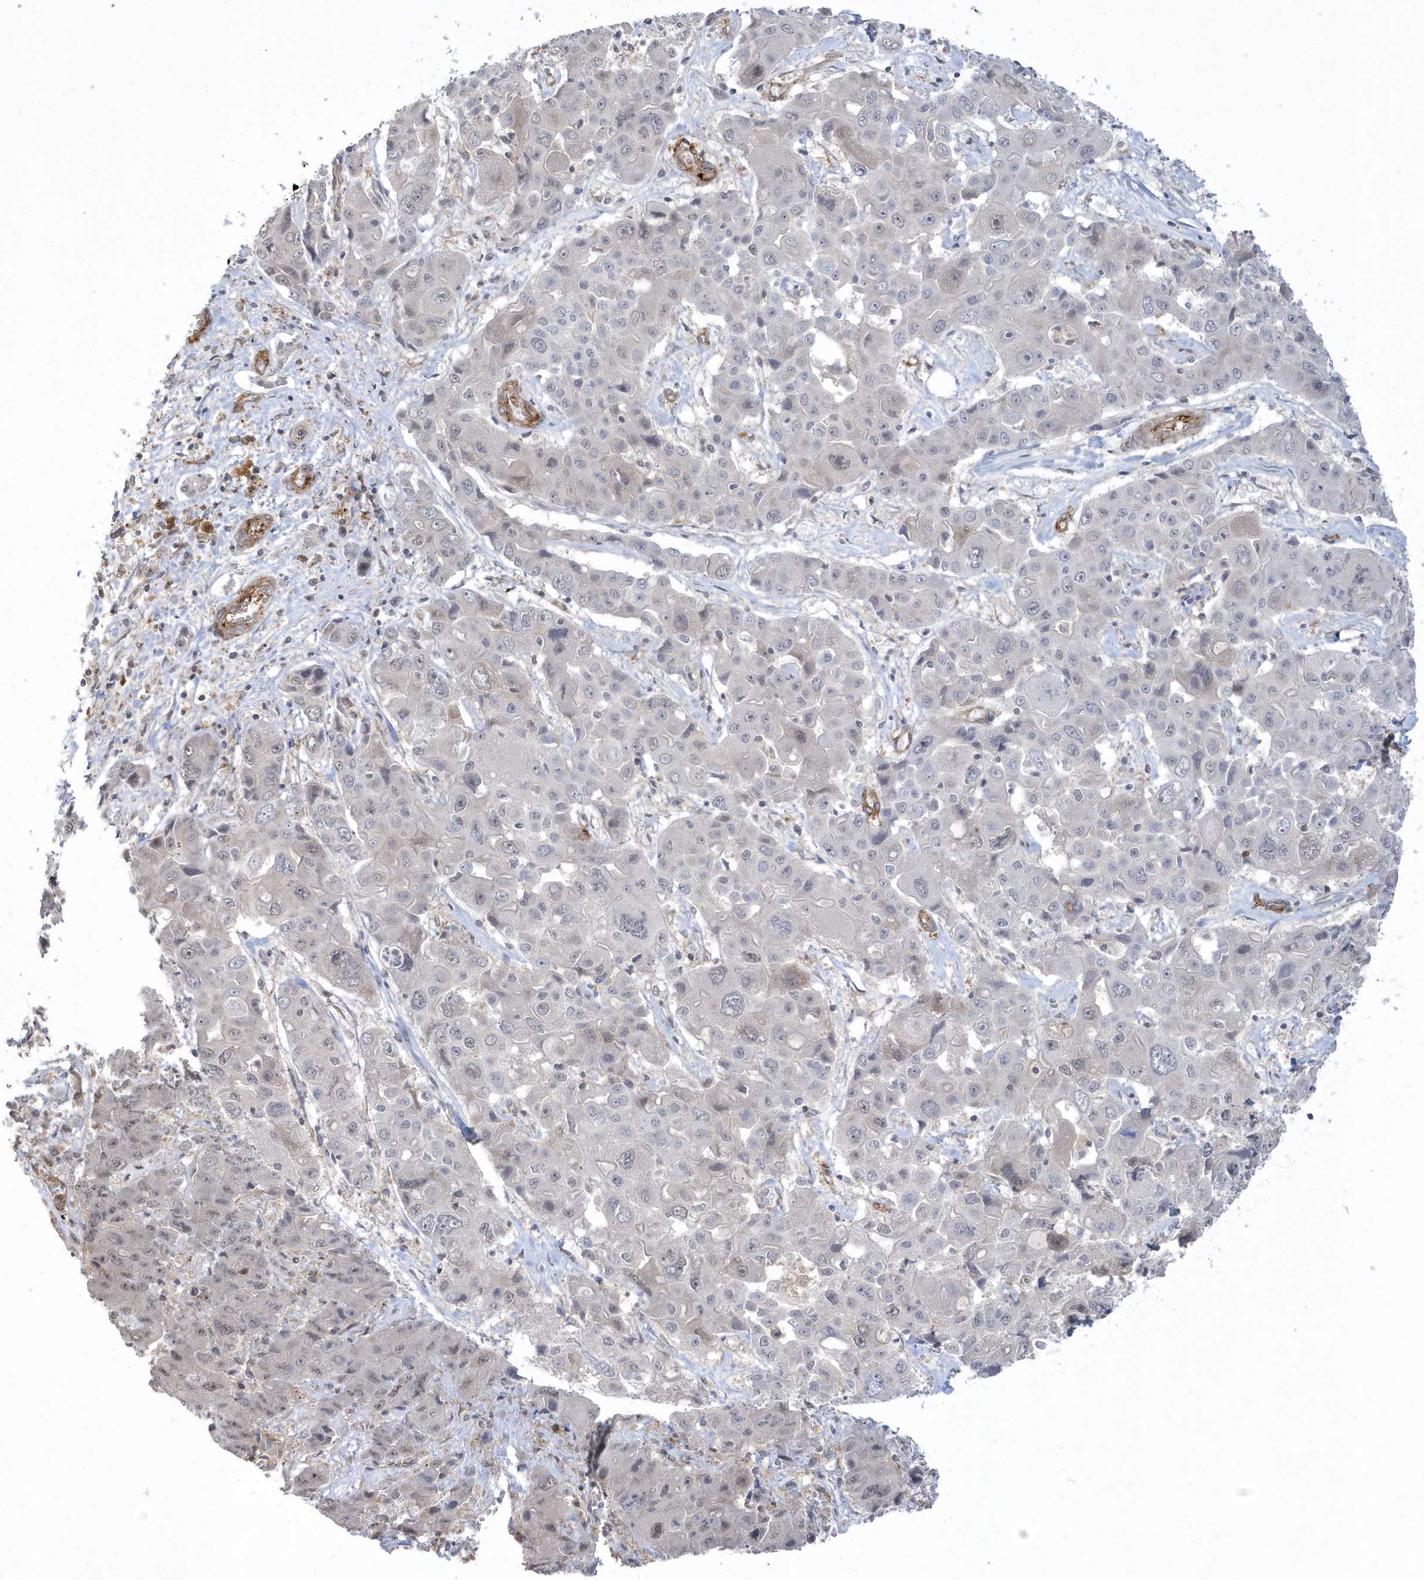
{"staining": {"intensity": "negative", "quantity": "none", "location": "none"}, "tissue": "liver cancer", "cell_type": "Tumor cells", "image_type": "cancer", "snomed": [{"axis": "morphology", "description": "Cholangiocarcinoma"}, {"axis": "topography", "description": "Liver"}], "caption": "Protein analysis of liver cholangiocarcinoma exhibits no significant positivity in tumor cells.", "gene": "CRIP3", "patient": {"sex": "male", "age": 67}}